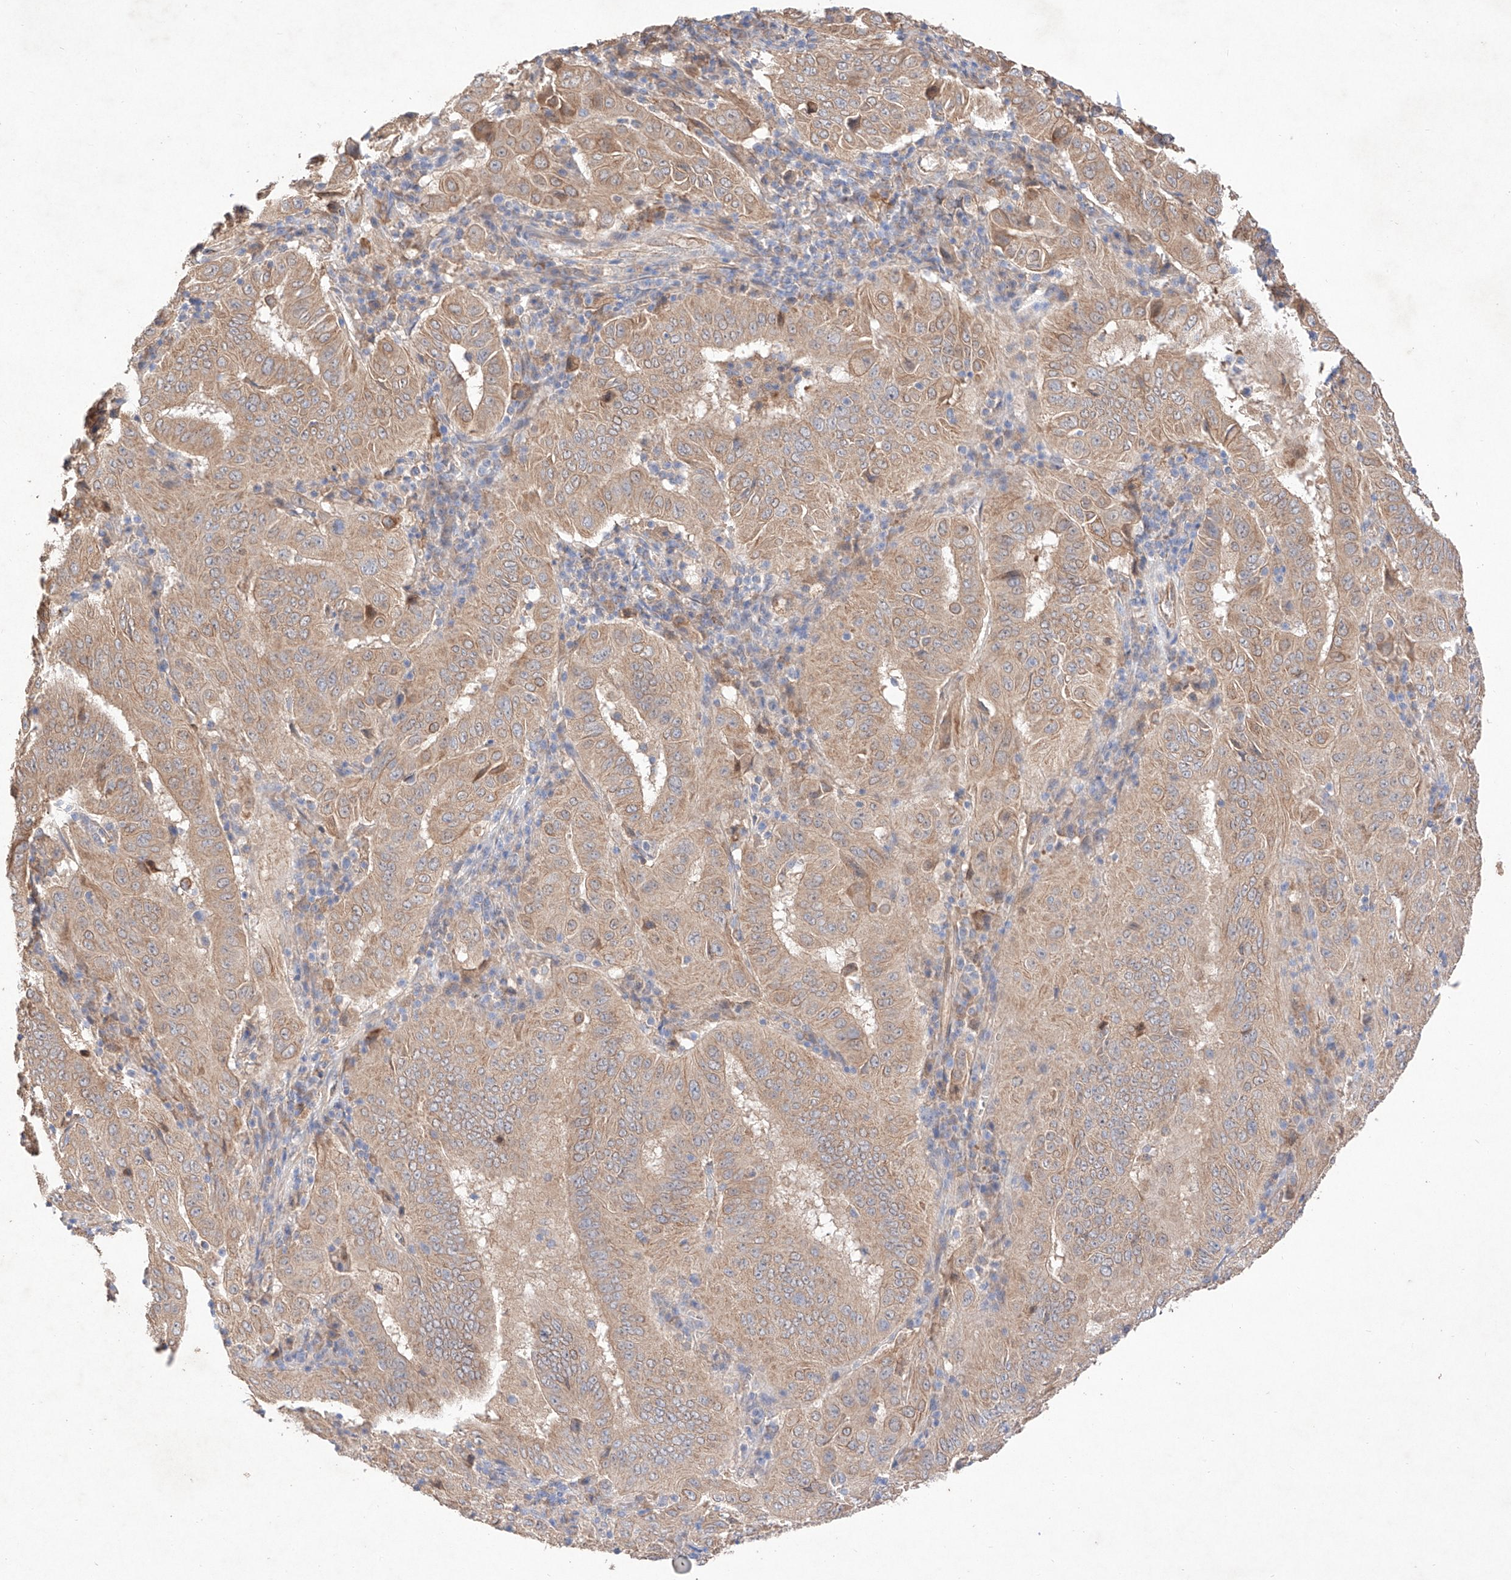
{"staining": {"intensity": "weak", "quantity": ">75%", "location": "cytoplasmic/membranous"}, "tissue": "pancreatic cancer", "cell_type": "Tumor cells", "image_type": "cancer", "snomed": [{"axis": "morphology", "description": "Adenocarcinoma, NOS"}, {"axis": "topography", "description": "Pancreas"}], "caption": "Pancreatic cancer was stained to show a protein in brown. There is low levels of weak cytoplasmic/membranous positivity in approximately >75% of tumor cells.", "gene": "C6orf62", "patient": {"sex": "male", "age": 63}}